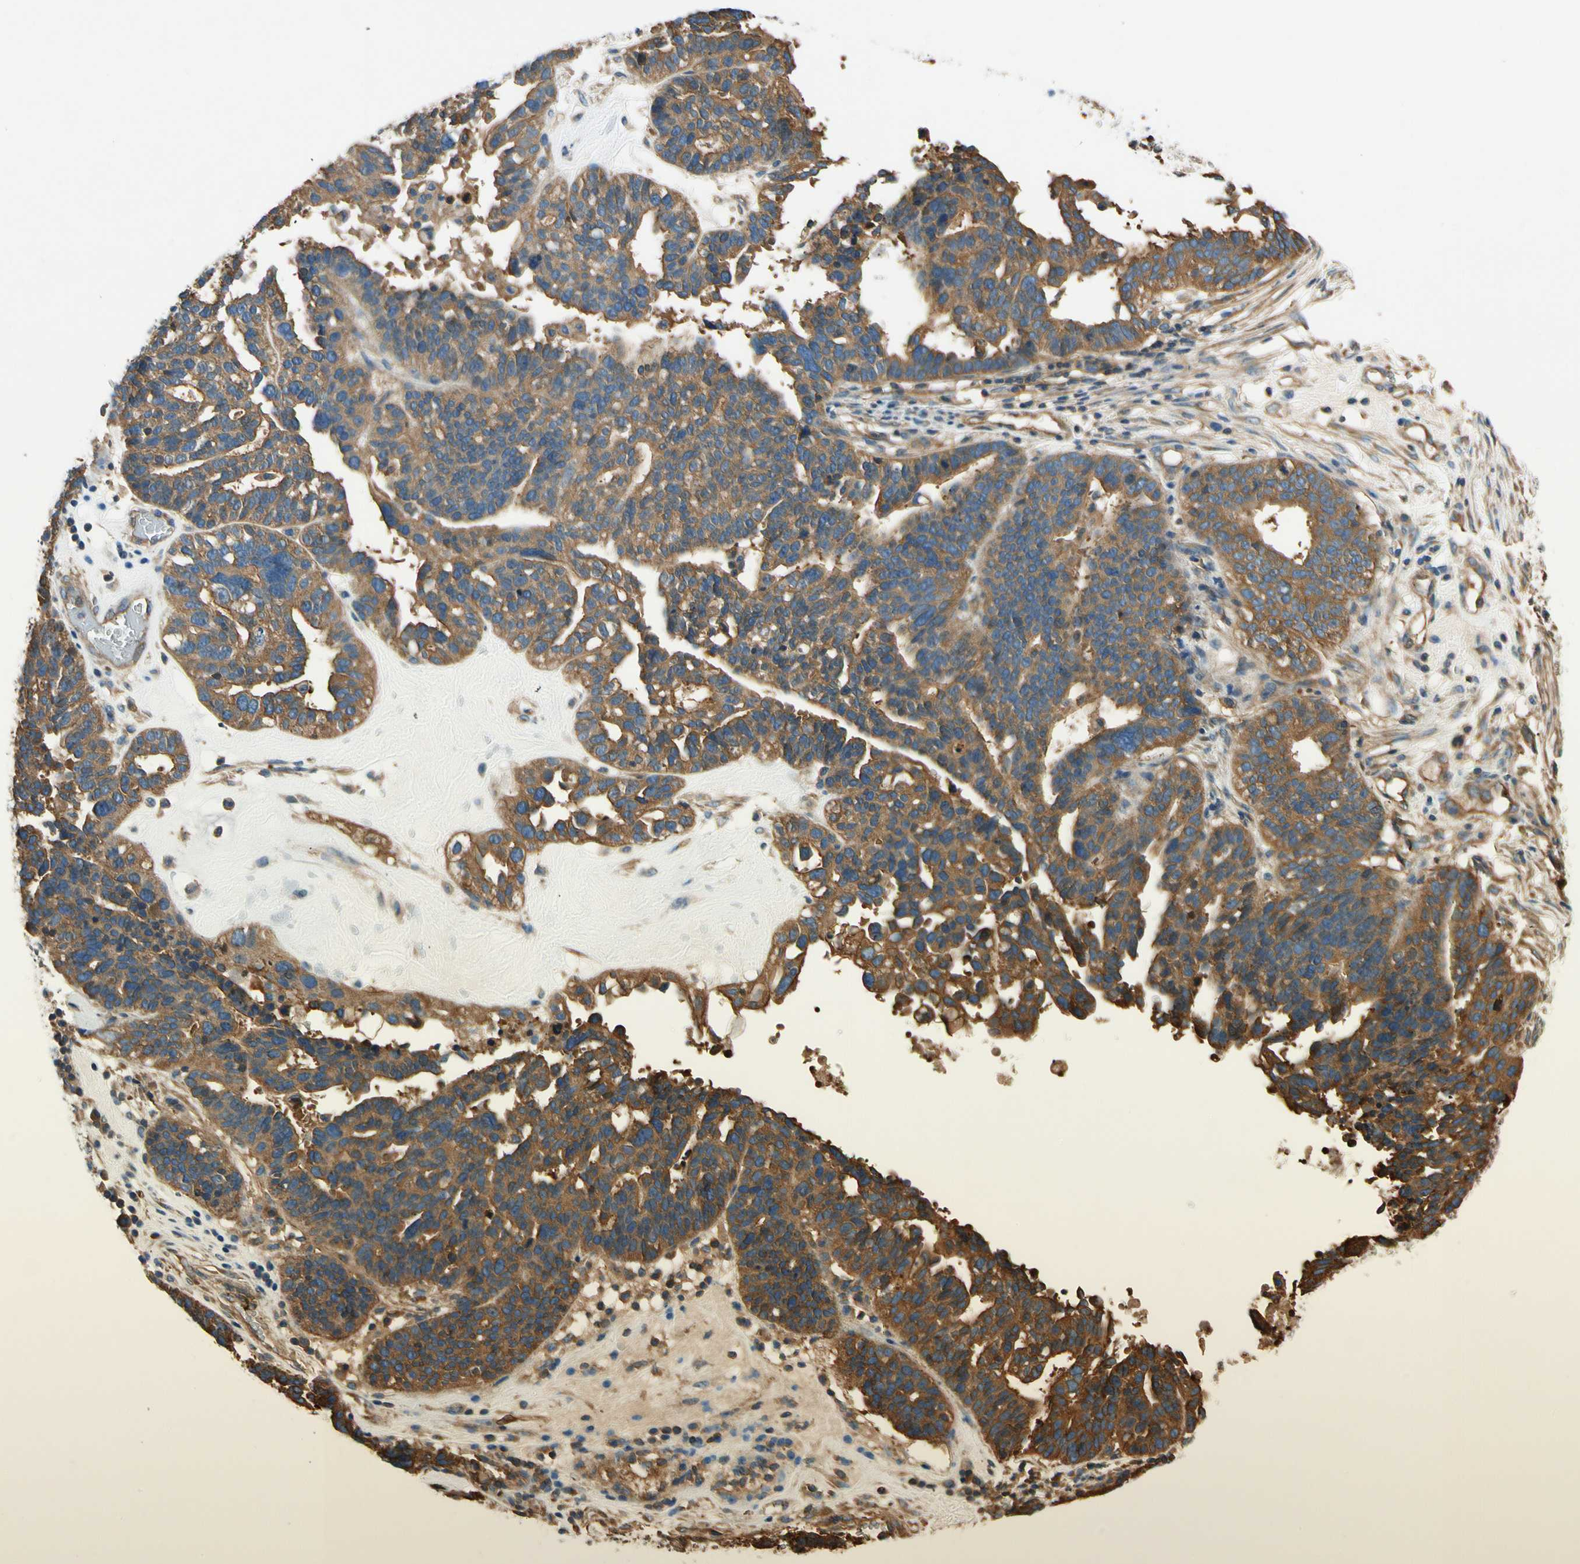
{"staining": {"intensity": "strong", "quantity": ">75%", "location": "cytoplasmic/membranous"}, "tissue": "ovarian cancer", "cell_type": "Tumor cells", "image_type": "cancer", "snomed": [{"axis": "morphology", "description": "Cystadenocarcinoma, serous, NOS"}, {"axis": "topography", "description": "Ovary"}], "caption": "A micrograph showing strong cytoplasmic/membranous expression in approximately >75% of tumor cells in serous cystadenocarcinoma (ovarian), as visualized by brown immunohistochemical staining.", "gene": "TCP11L1", "patient": {"sex": "female", "age": 59}}